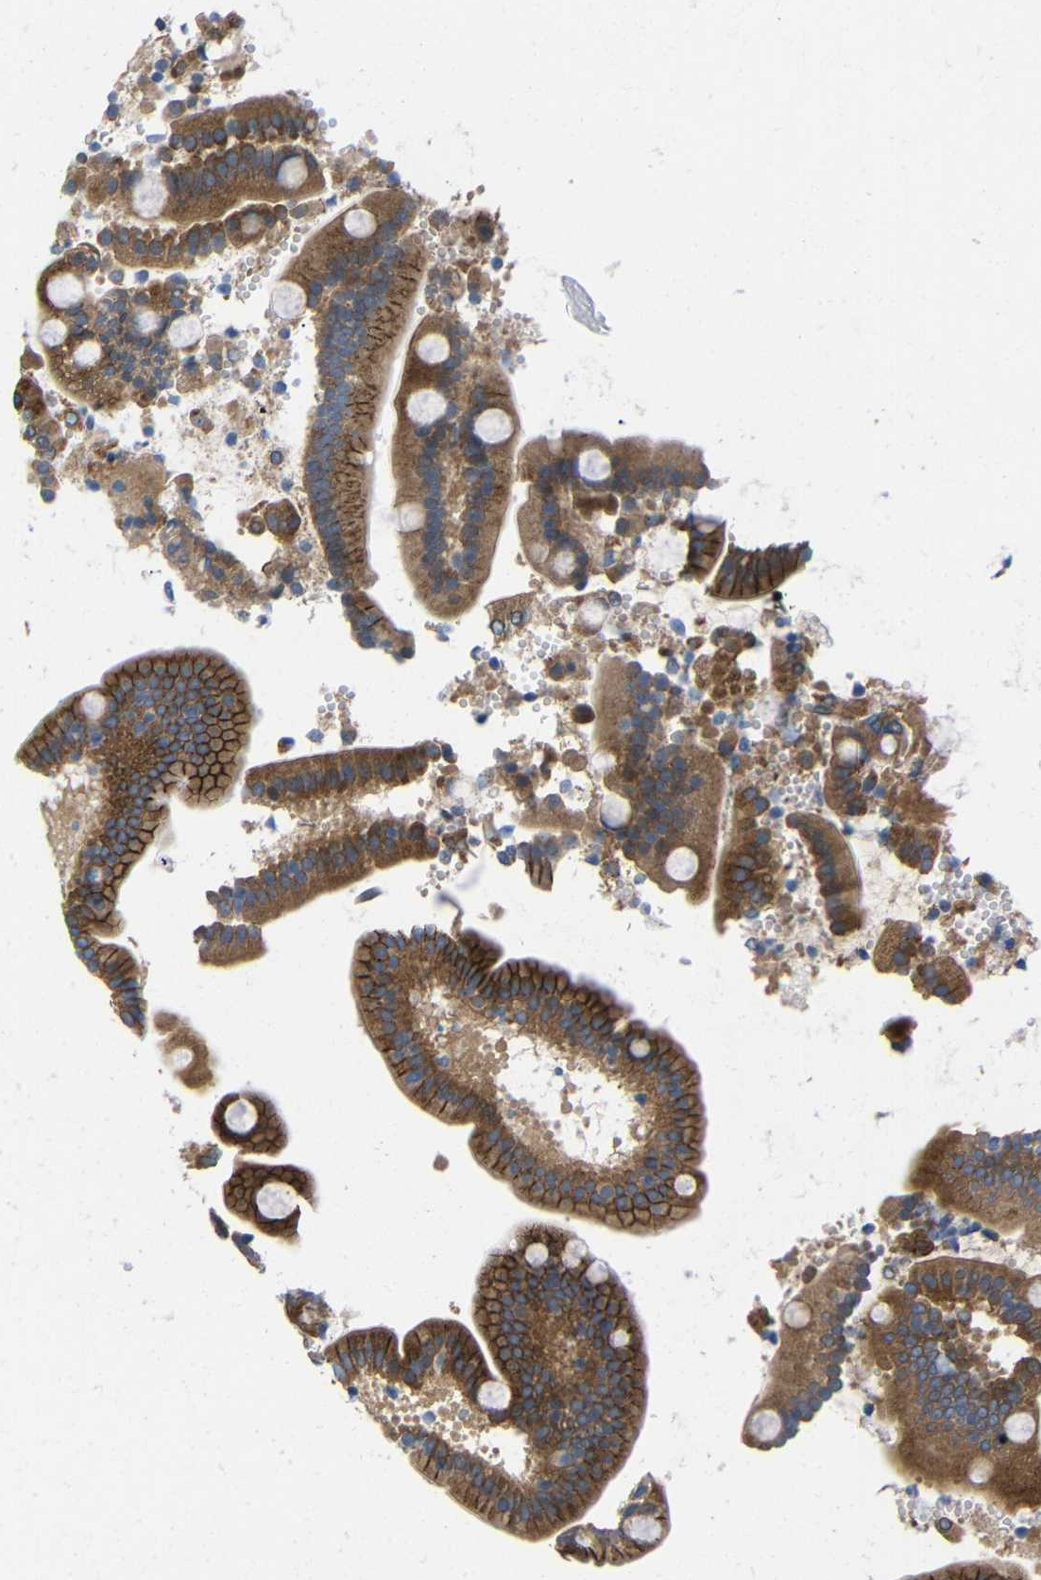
{"staining": {"intensity": "moderate", "quantity": ">75%", "location": "cytoplasmic/membranous"}, "tissue": "duodenum", "cell_type": "Glandular cells", "image_type": "normal", "snomed": [{"axis": "morphology", "description": "Normal tissue, NOS"}, {"axis": "topography", "description": "Duodenum"}], "caption": "Duodenum stained with DAB immunohistochemistry shows medium levels of moderate cytoplasmic/membranous staining in approximately >75% of glandular cells.", "gene": "CMTM1", "patient": {"sex": "male", "age": 54}}